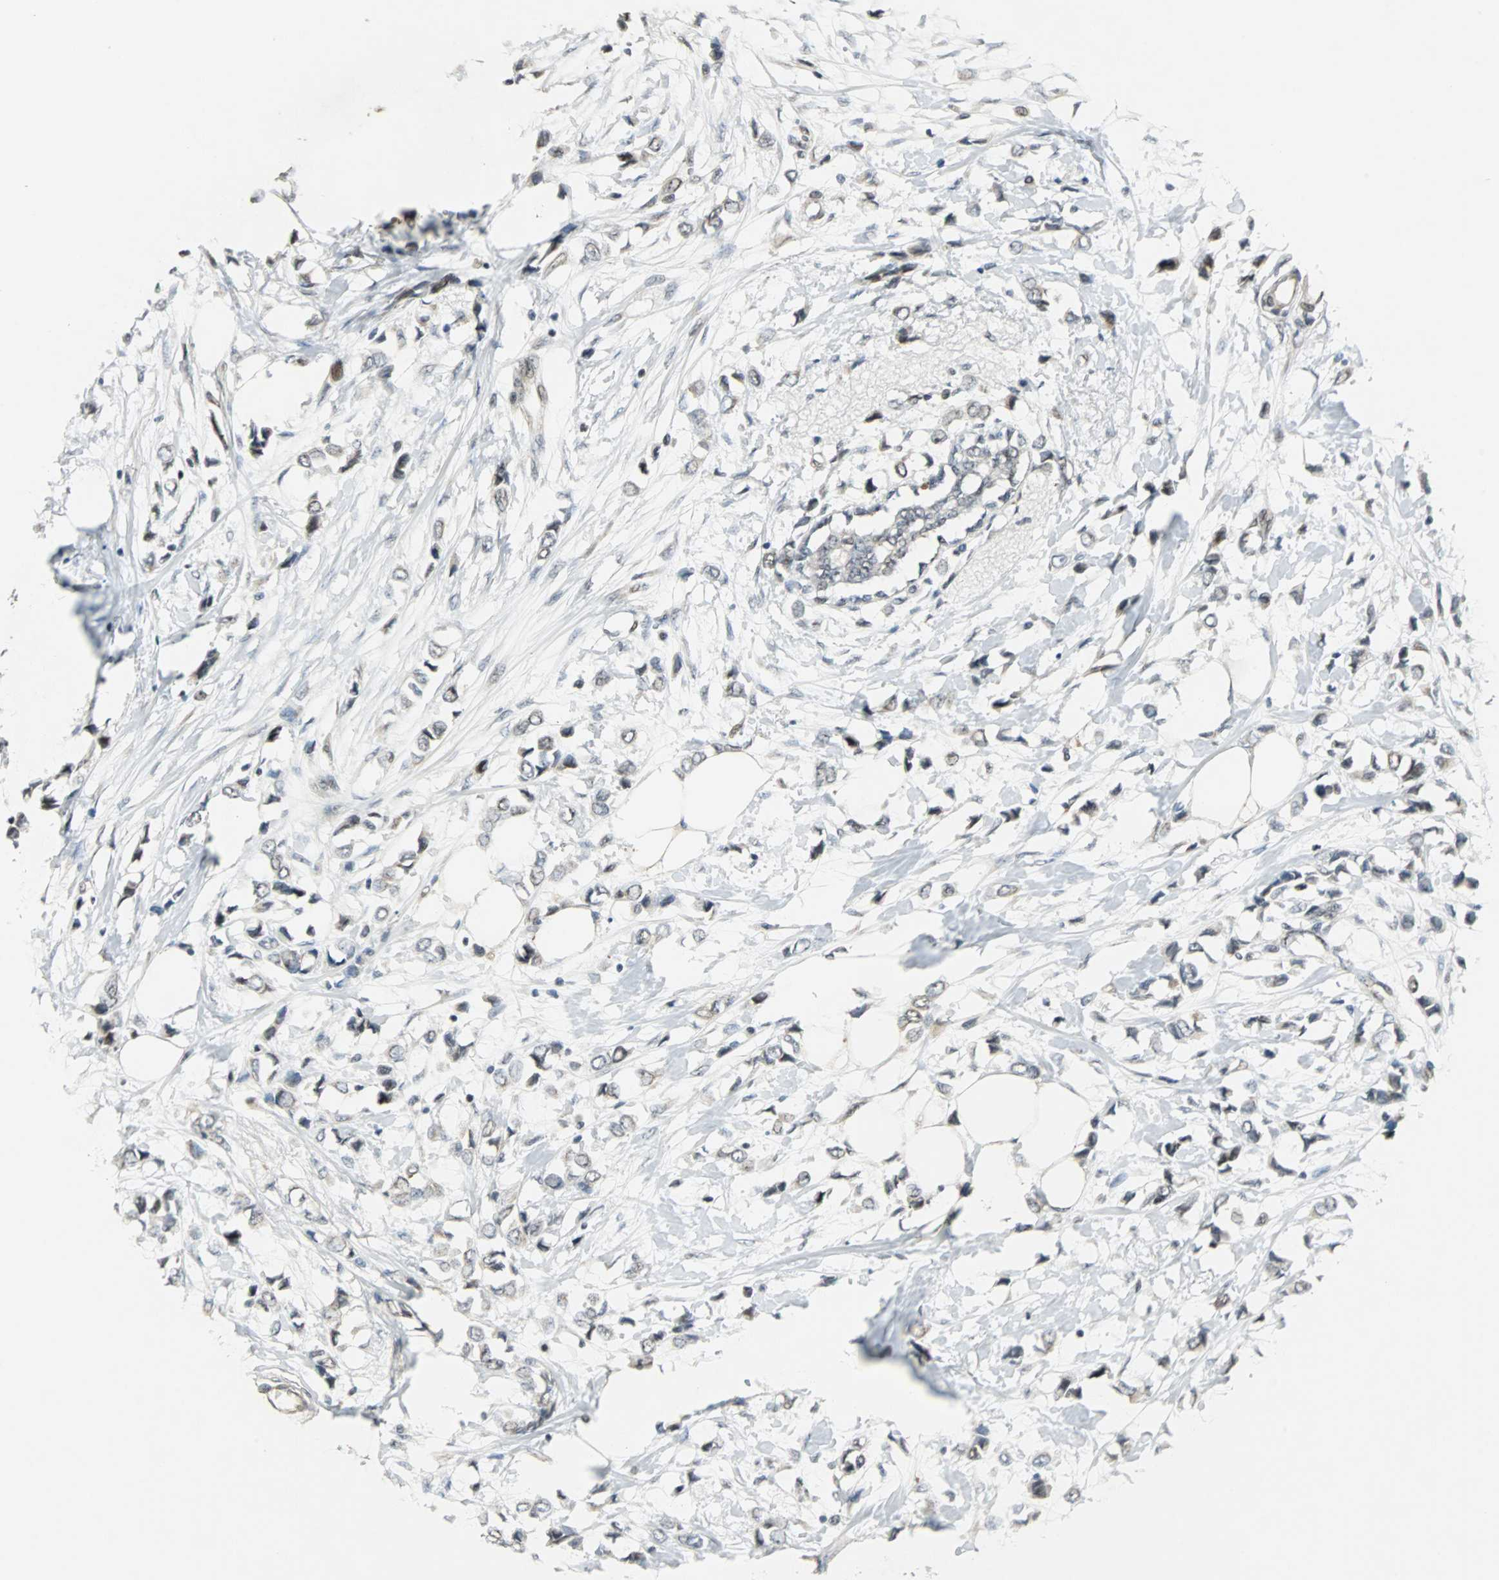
{"staining": {"intensity": "weak", "quantity": "<25%", "location": "nuclear"}, "tissue": "breast cancer", "cell_type": "Tumor cells", "image_type": "cancer", "snomed": [{"axis": "morphology", "description": "Lobular carcinoma"}, {"axis": "topography", "description": "Breast"}], "caption": "Immunohistochemical staining of breast cancer (lobular carcinoma) demonstrates no significant positivity in tumor cells.", "gene": "MED4", "patient": {"sex": "female", "age": 51}}